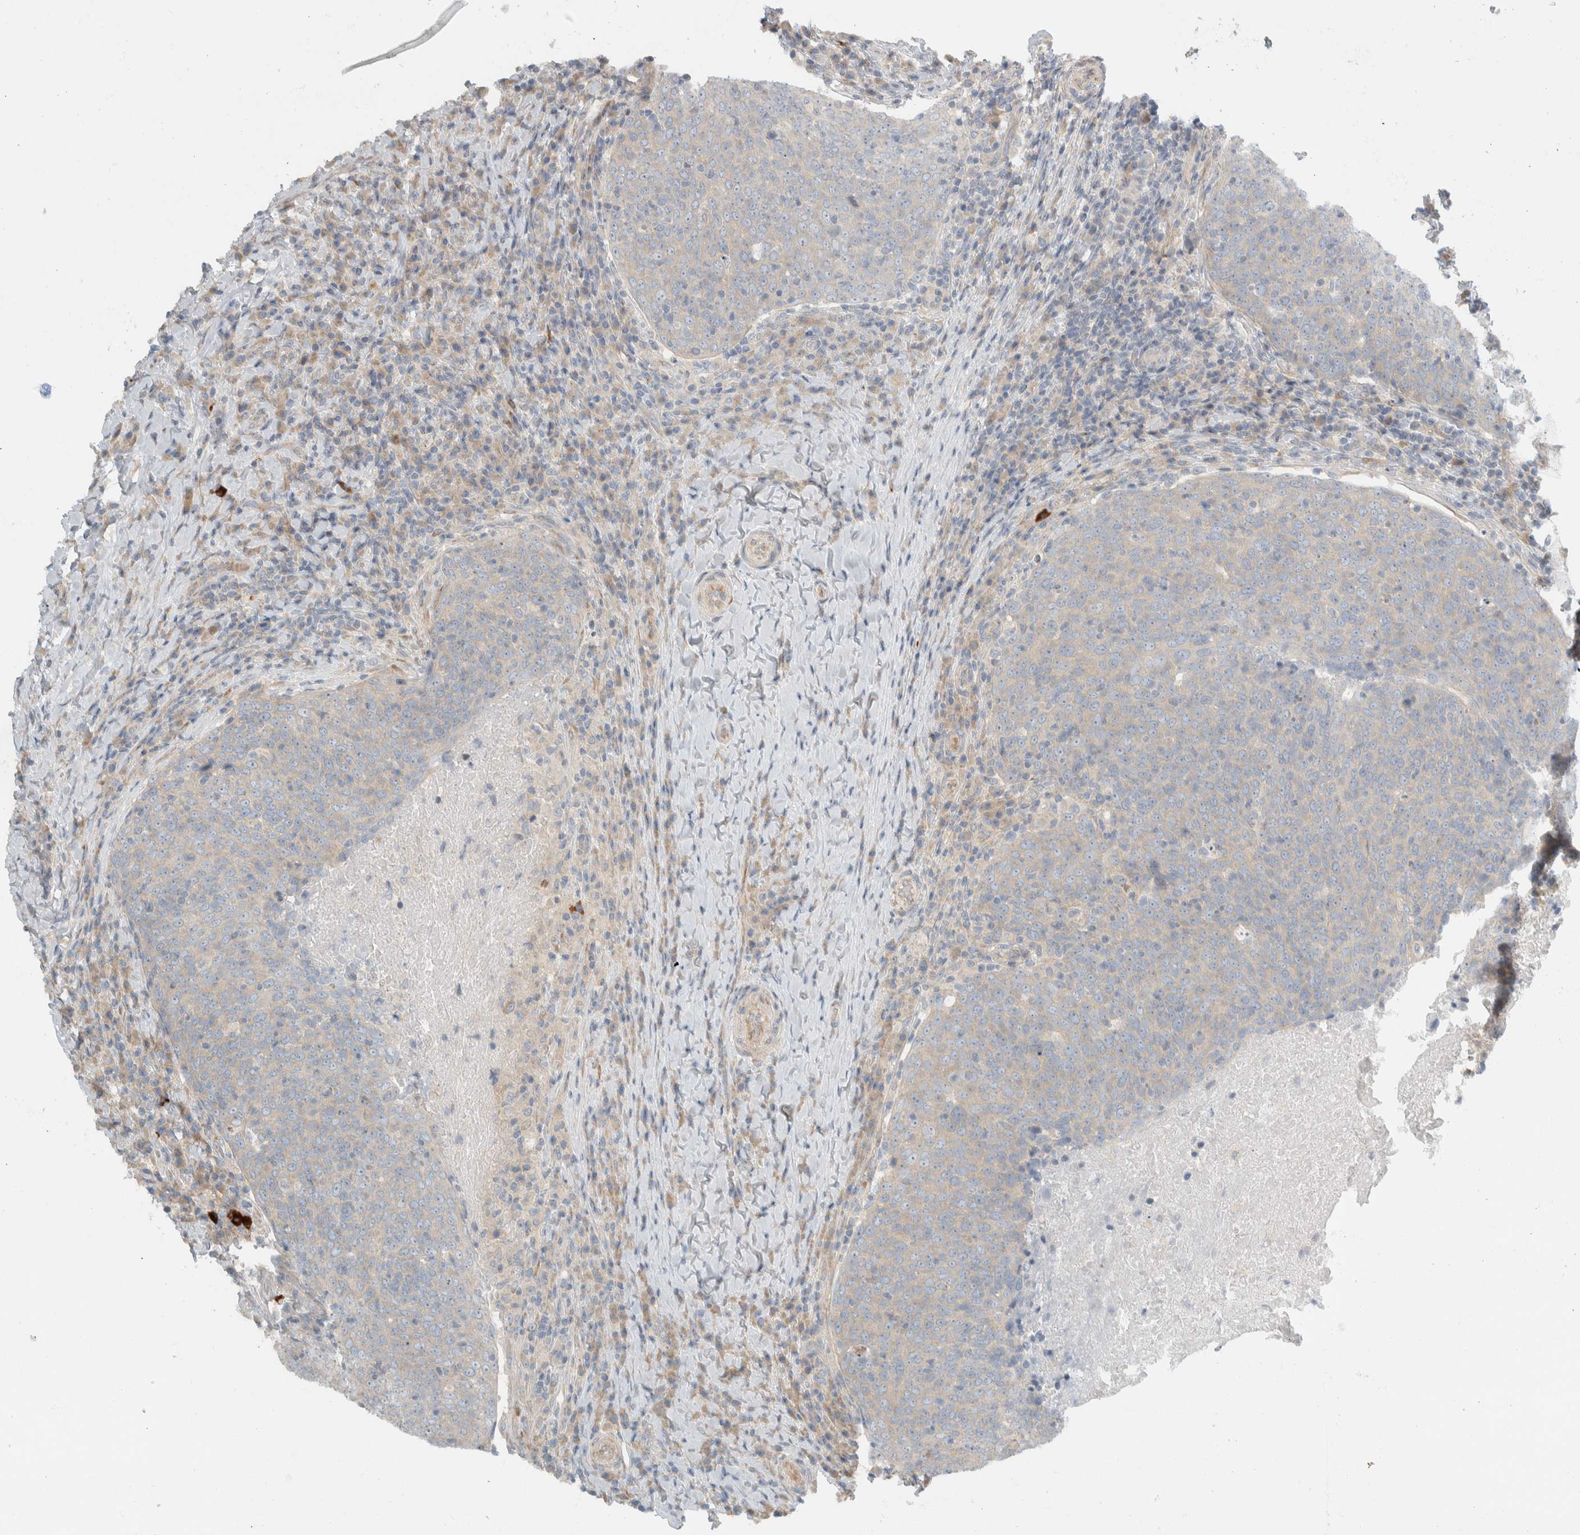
{"staining": {"intensity": "negative", "quantity": "none", "location": "none"}, "tissue": "head and neck cancer", "cell_type": "Tumor cells", "image_type": "cancer", "snomed": [{"axis": "morphology", "description": "Squamous cell carcinoma, NOS"}, {"axis": "morphology", "description": "Squamous cell carcinoma, metastatic, NOS"}, {"axis": "topography", "description": "Lymph node"}, {"axis": "topography", "description": "Head-Neck"}], "caption": "This is a micrograph of IHC staining of head and neck cancer (squamous cell carcinoma), which shows no staining in tumor cells.", "gene": "HGS", "patient": {"sex": "male", "age": 62}}